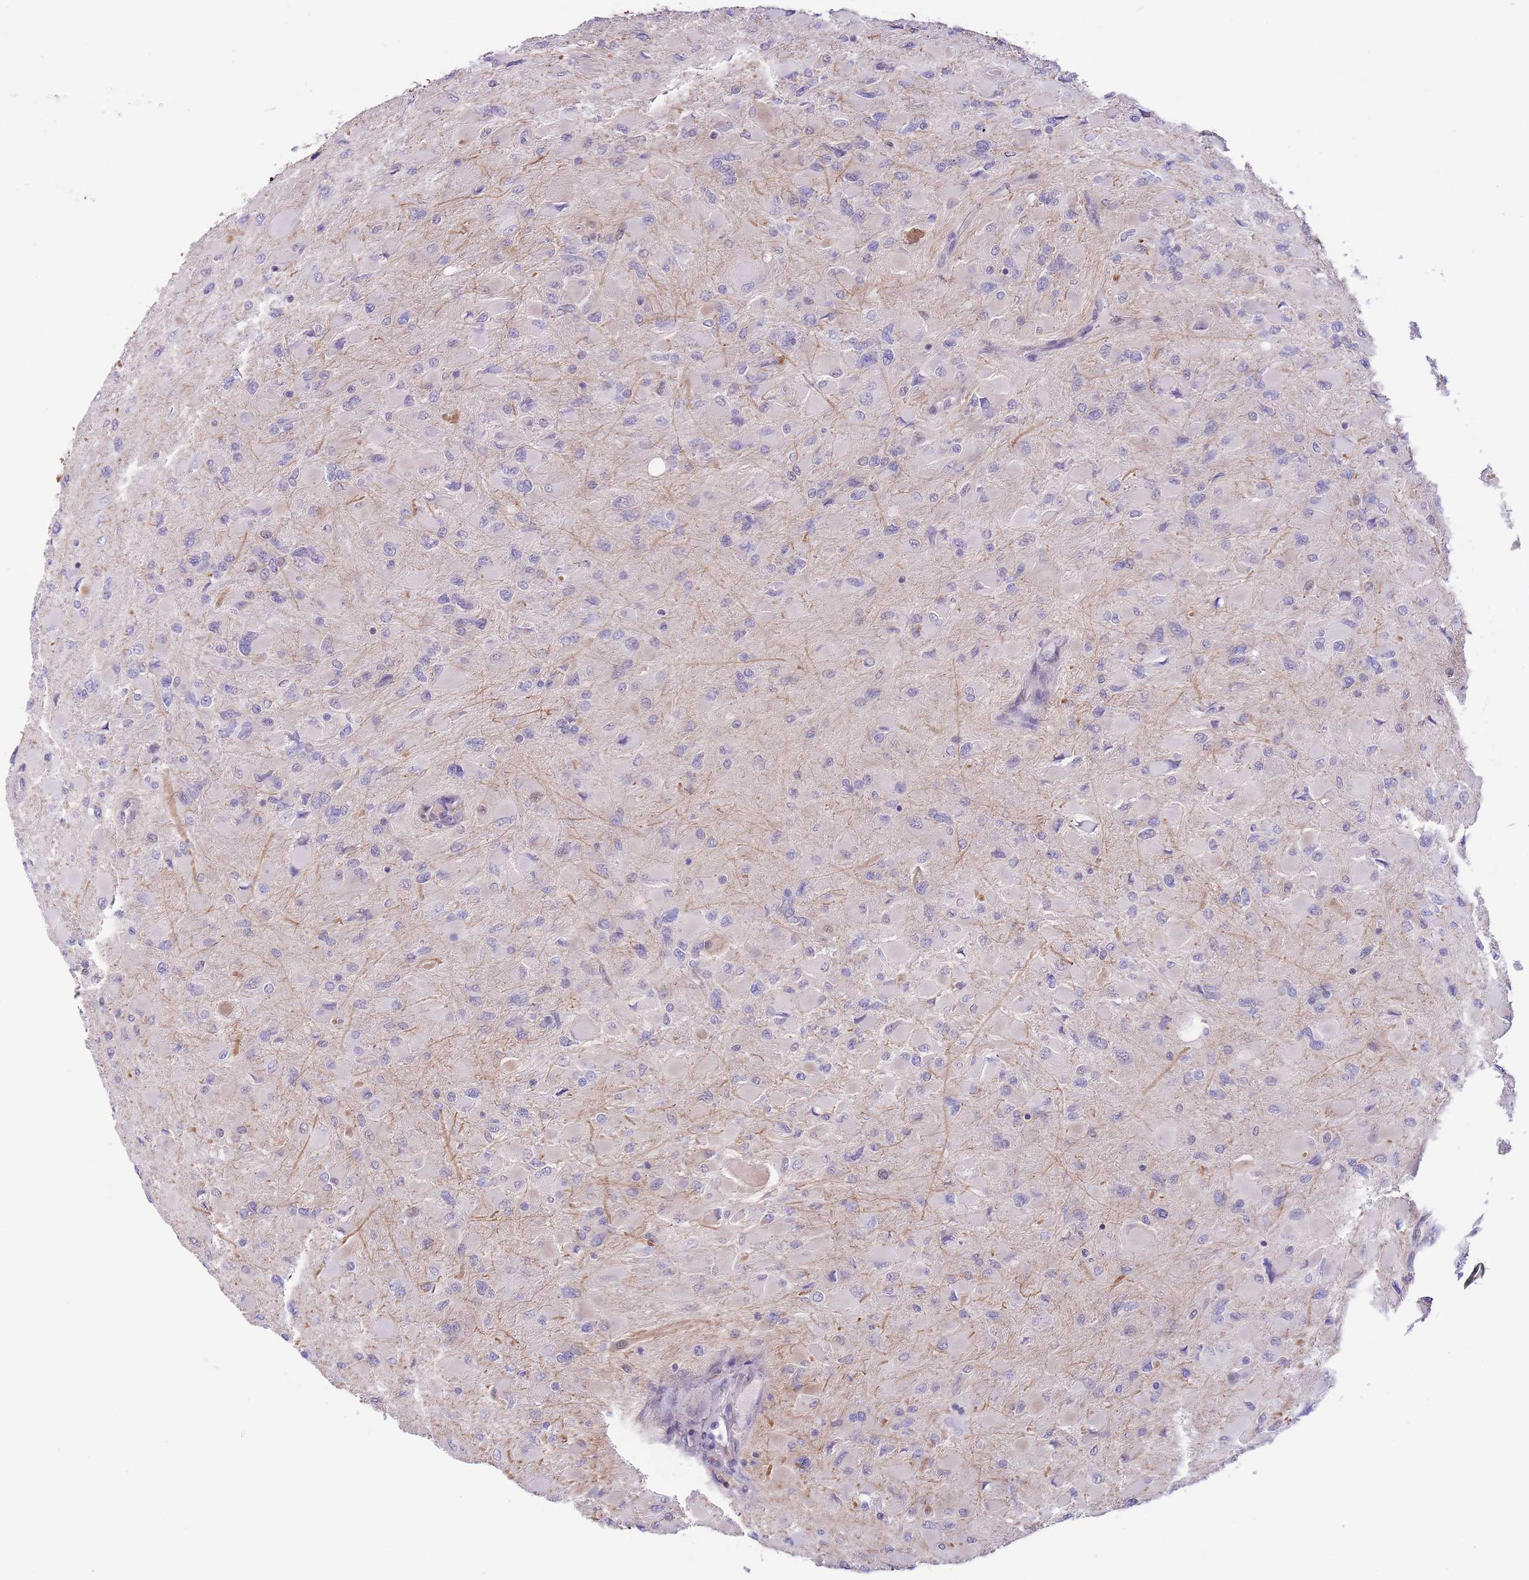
{"staining": {"intensity": "negative", "quantity": "none", "location": "none"}, "tissue": "glioma", "cell_type": "Tumor cells", "image_type": "cancer", "snomed": [{"axis": "morphology", "description": "Glioma, malignant, High grade"}, {"axis": "topography", "description": "Cerebral cortex"}], "caption": "Tumor cells are negative for protein expression in human glioma.", "gene": "C9orf152", "patient": {"sex": "female", "age": 36}}